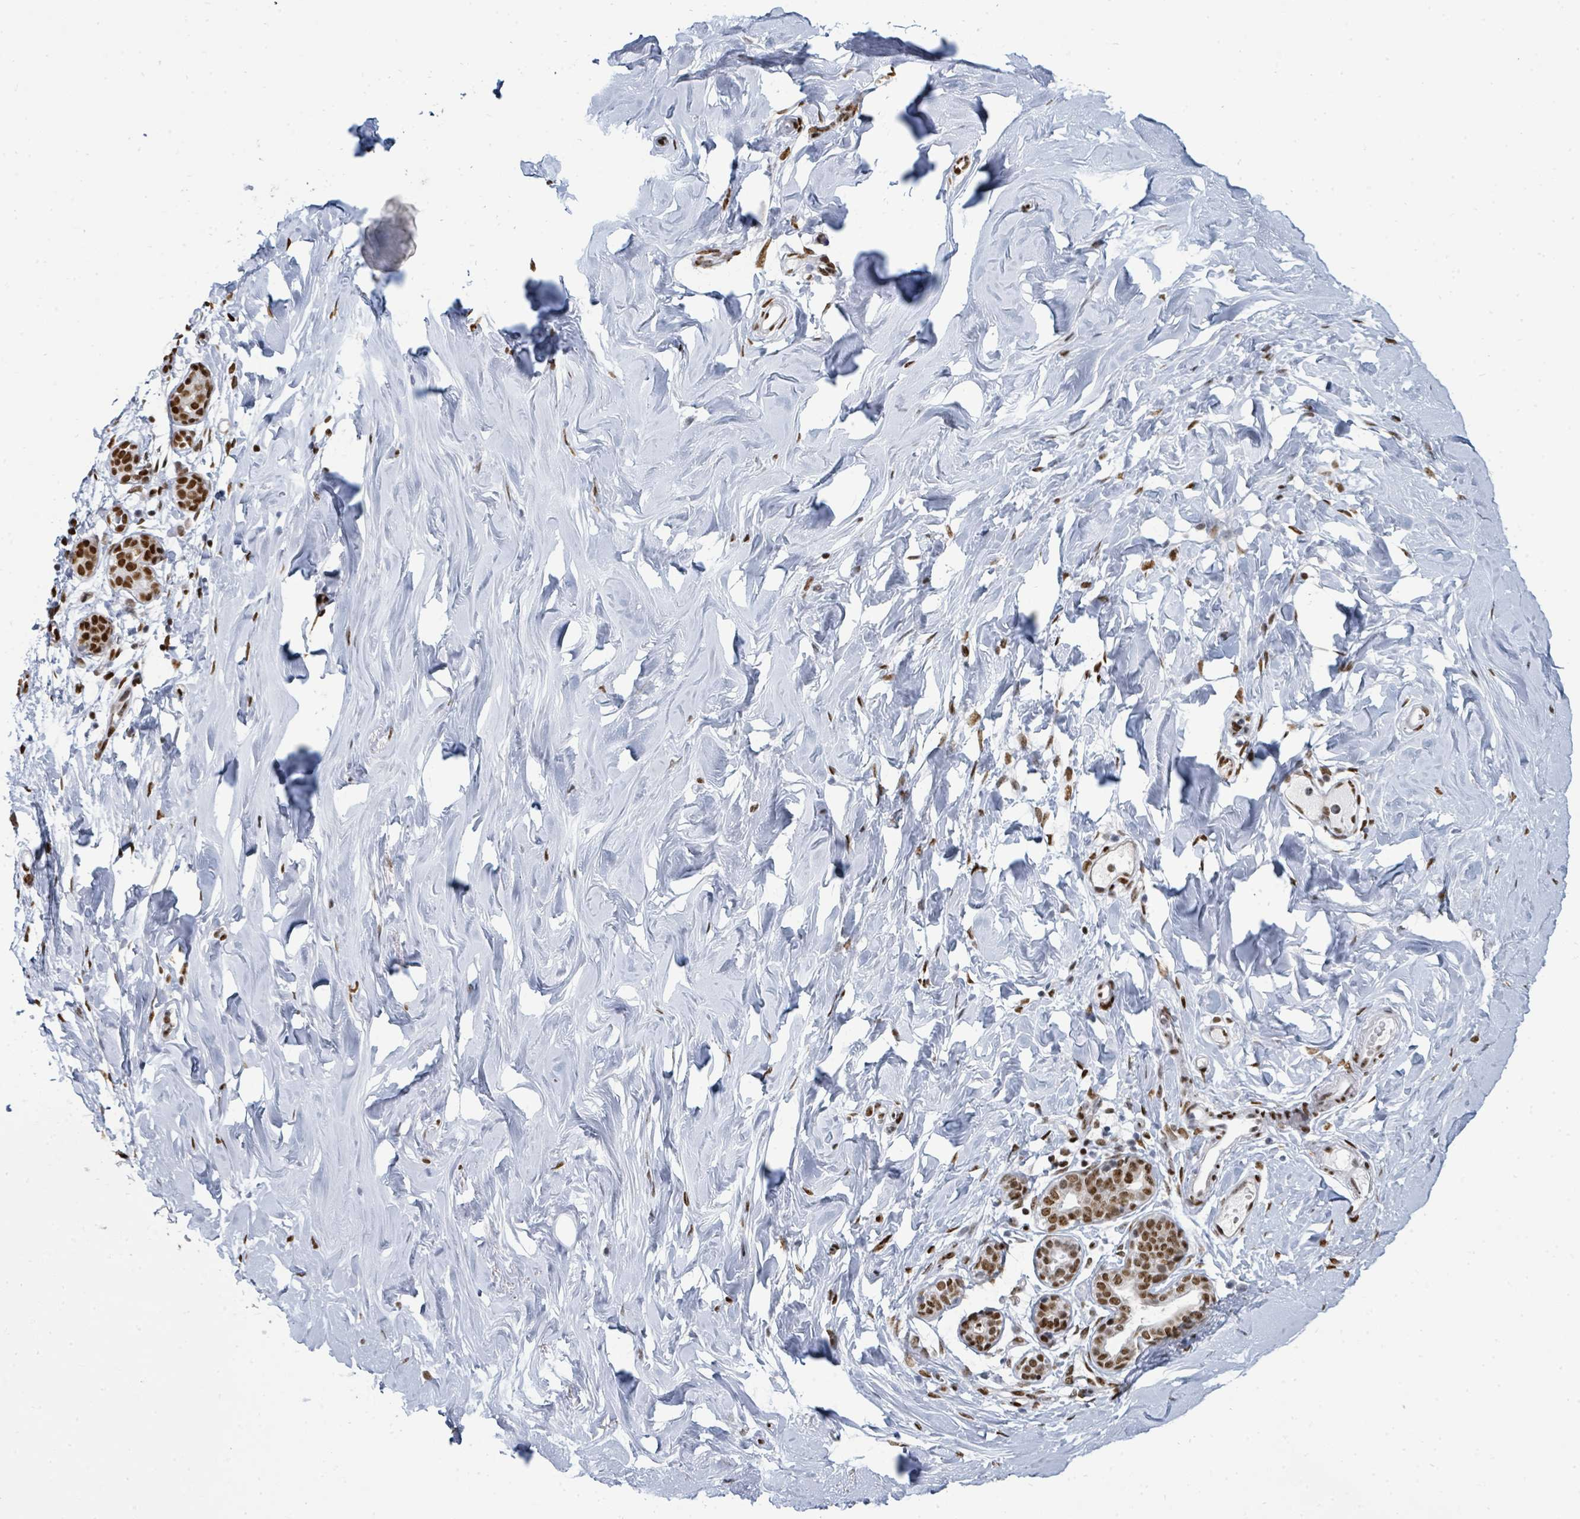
{"staining": {"intensity": "negative", "quantity": "none", "location": "none"}, "tissue": "breast", "cell_type": "Adipocytes", "image_type": "normal", "snomed": [{"axis": "morphology", "description": "Normal tissue, NOS"}, {"axis": "topography", "description": "Breast"}], "caption": "Immunohistochemistry image of unremarkable breast: breast stained with DAB reveals no significant protein expression in adipocytes. (Immunohistochemistry, brightfield microscopy, high magnification).", "gene": "SUMO2", "patient": {"sex": "female", "age": 27}}